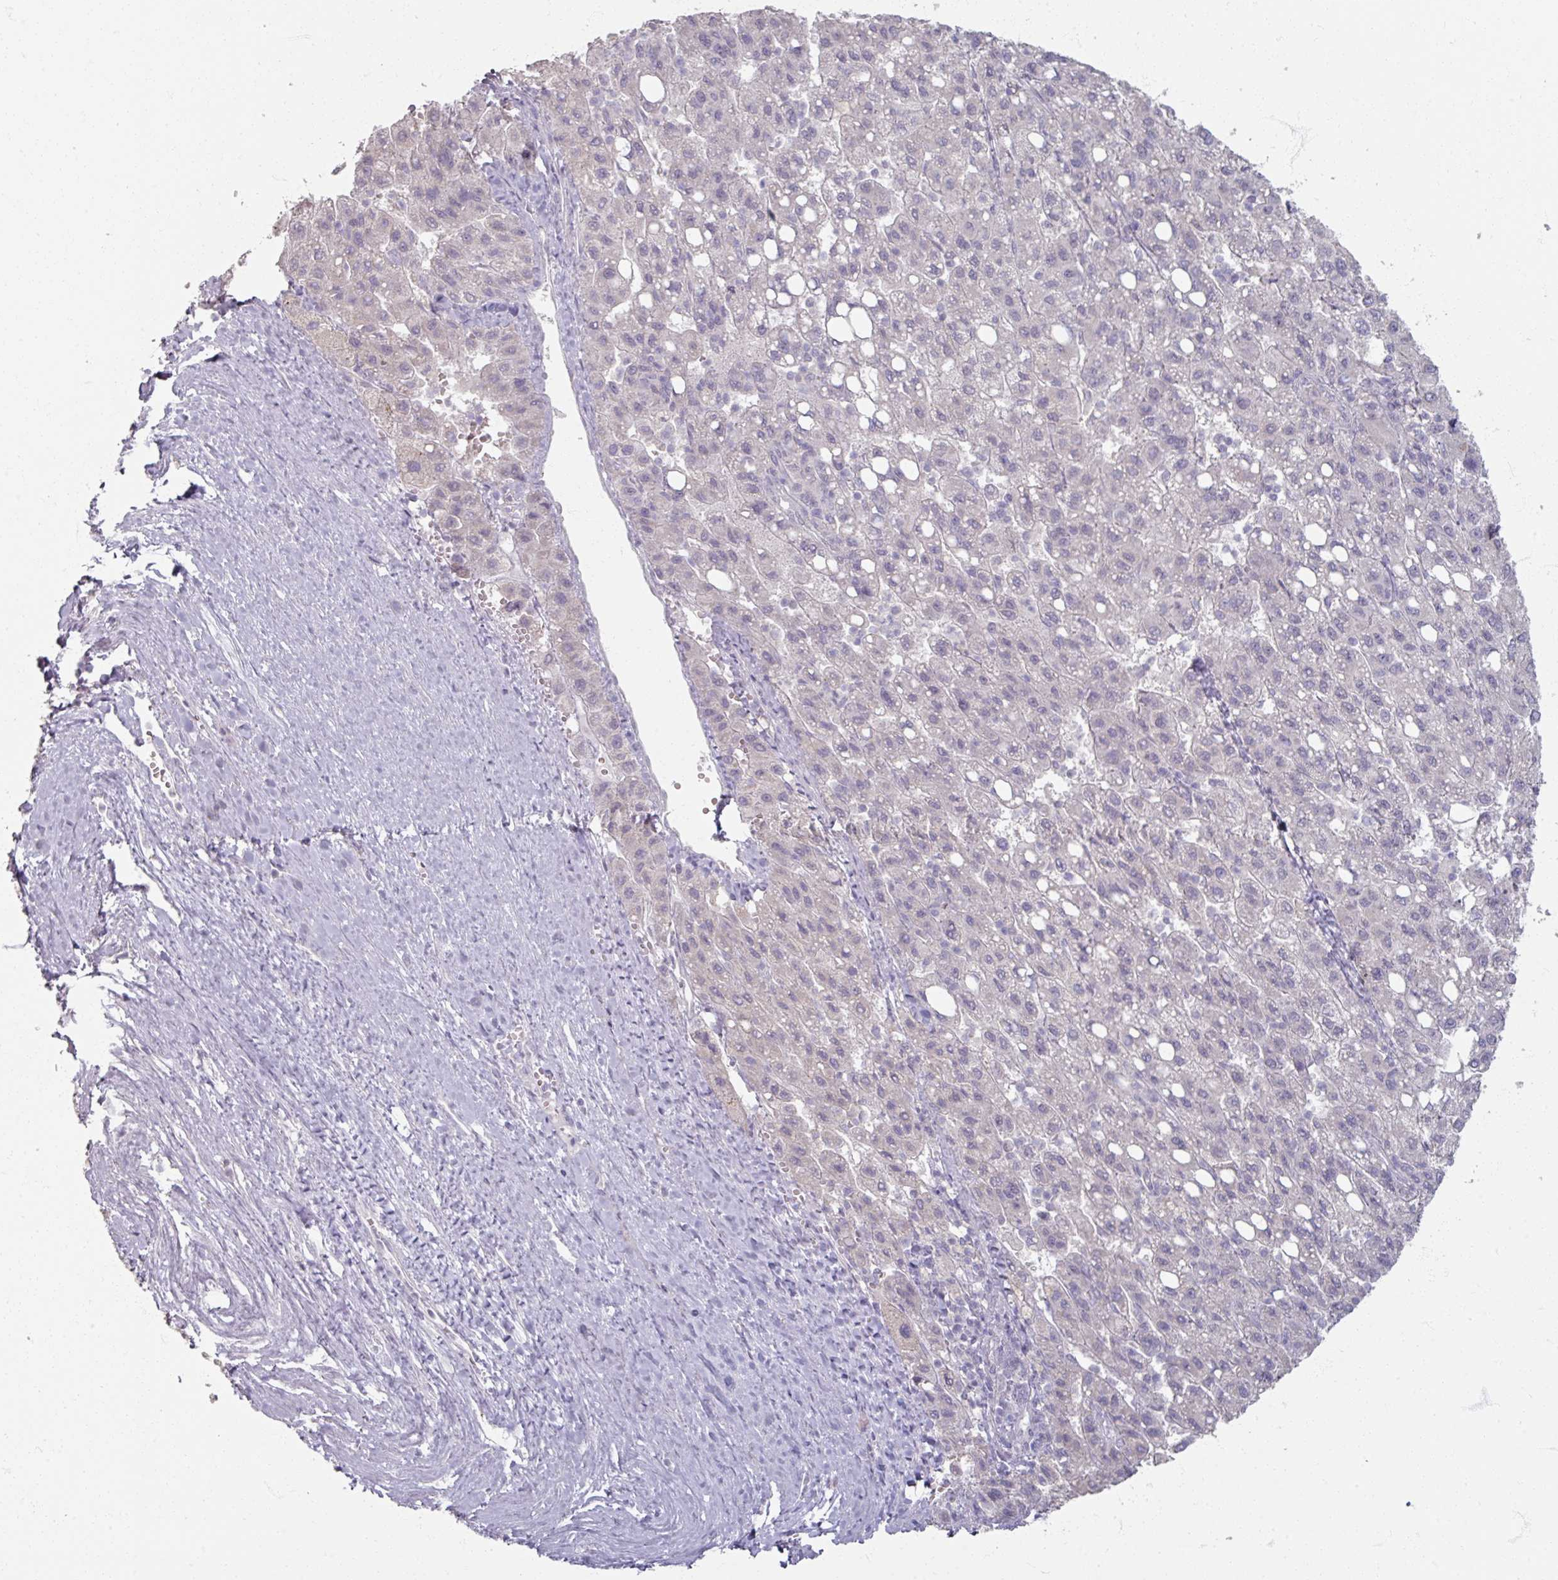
{"staining": {"intensity": "negative", "quantity": "none", "location": "none"}, "tissue": "liver cancer", "cell_type": "Tumor cells", "image_type": "cancer", "snomed": [{"axis": "morphology", "description": "Carcinoma, Hepatocellular, NOS"}, {"axis": "topography", "description": "Liver"}], "caption": "Protein analysis of liver hepatocellular carcinoma exhibits no significant expression in tumor cells.", "gene": "SOX11", "patient": {"sex": "female", "age": 82}}